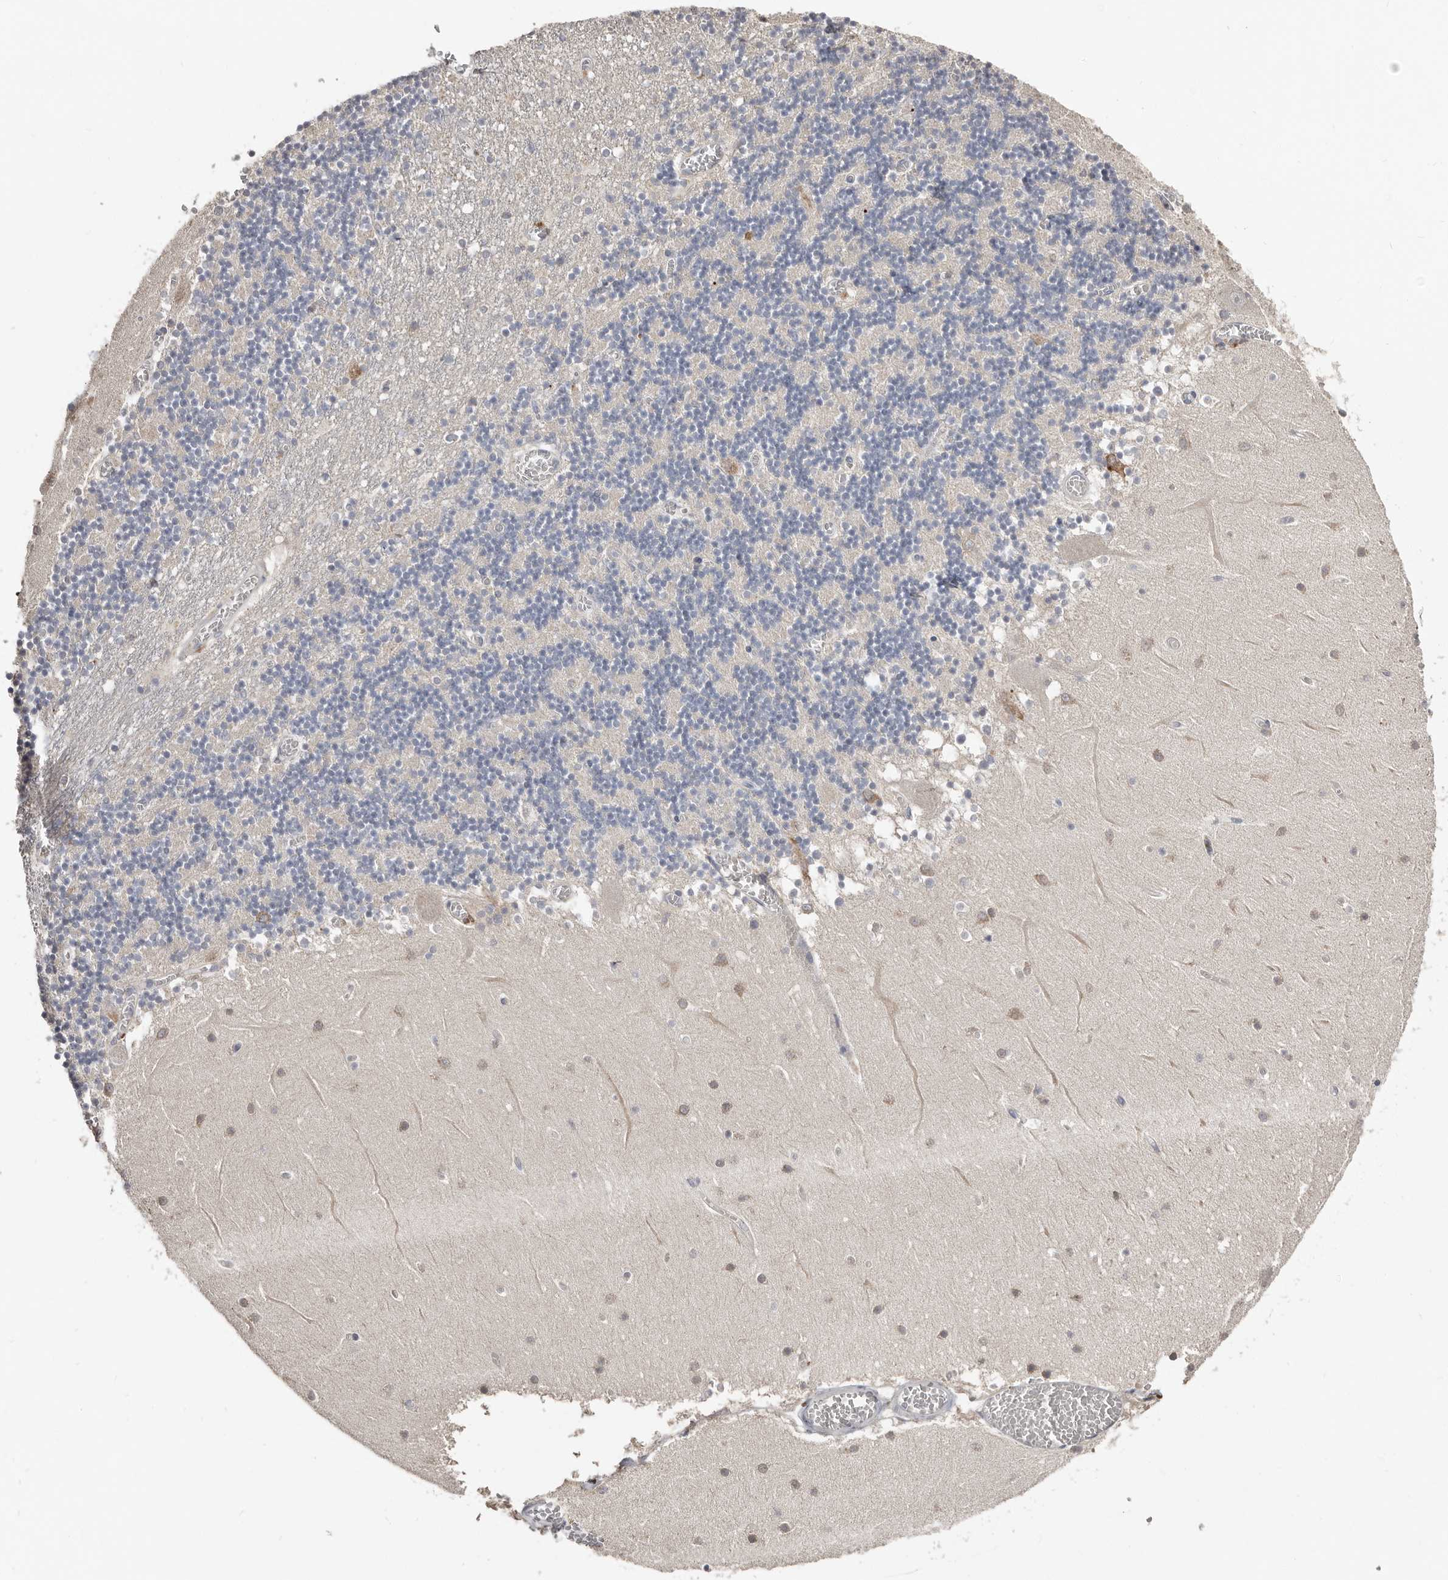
{"staining": {"intensity": "negative", "quantity": "none", "location": "none"}, "tissue": "cerebellum", "cell_type": "Cells in granular layer", "image_type": "normal", "snomed": [{"axis": "morphology", "description": "Normal tissue, NOS"}, {"axis": "topography", "description": "Cerebellum"}], "caption": "Immunohistochemistry of unremarkable human cerebellum reveals no staining in cells in granular layer. (Stains: DAB (3,3'-diaminobenzidine) immunohistochemistry with hematoxylin counter stain, Microscopy: brightfield microscopy at high magnification).", "gene": "SLC39A2", "patient": {"sex": "female", "age": 28}}